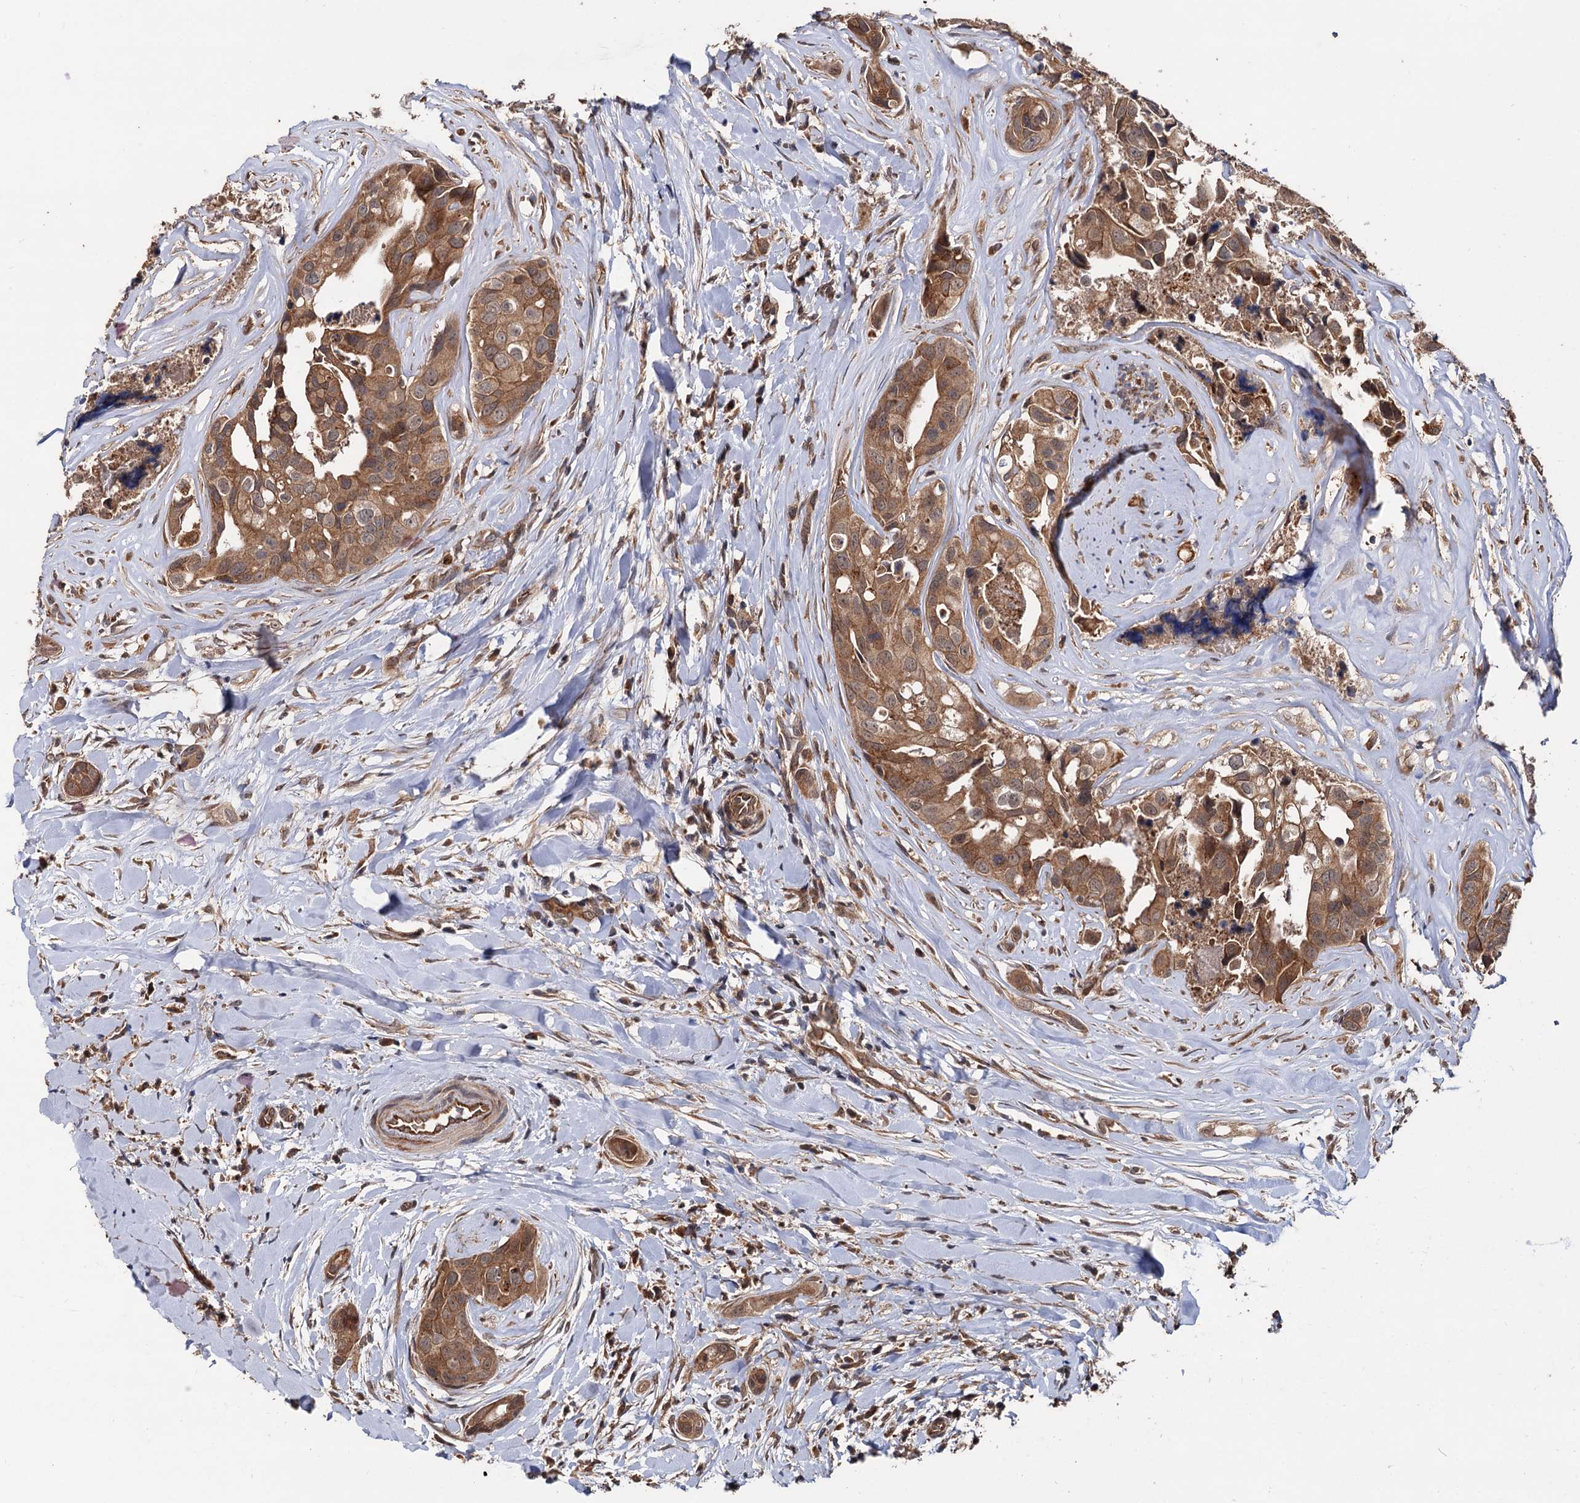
{"staining": {"intensity": "moderate", "quantity": ">75%", "location": "cytoplasmic/membranous"}, "tissue": "head and neck cancer", "cell_type": "Tumor cells", "image_type": "cancer", "snomed": [{"axis": "morphology", "description": "Adenocarcinoma, NOS"}, {"axis": "morphology", "description": "Adenocarcinoma, metastatic, NOS"}, {"axis": "topography", "description": "Head-Neck"}], "caption": "Immunohistochemical staining of human metastatic adenocarcinoma (head and neck) displays moderate cytoplasmic/membranous protein expression in about >75% of tumor cells.", "gene": "TEX9", "patient": {"sex": "male", "age": 75}}